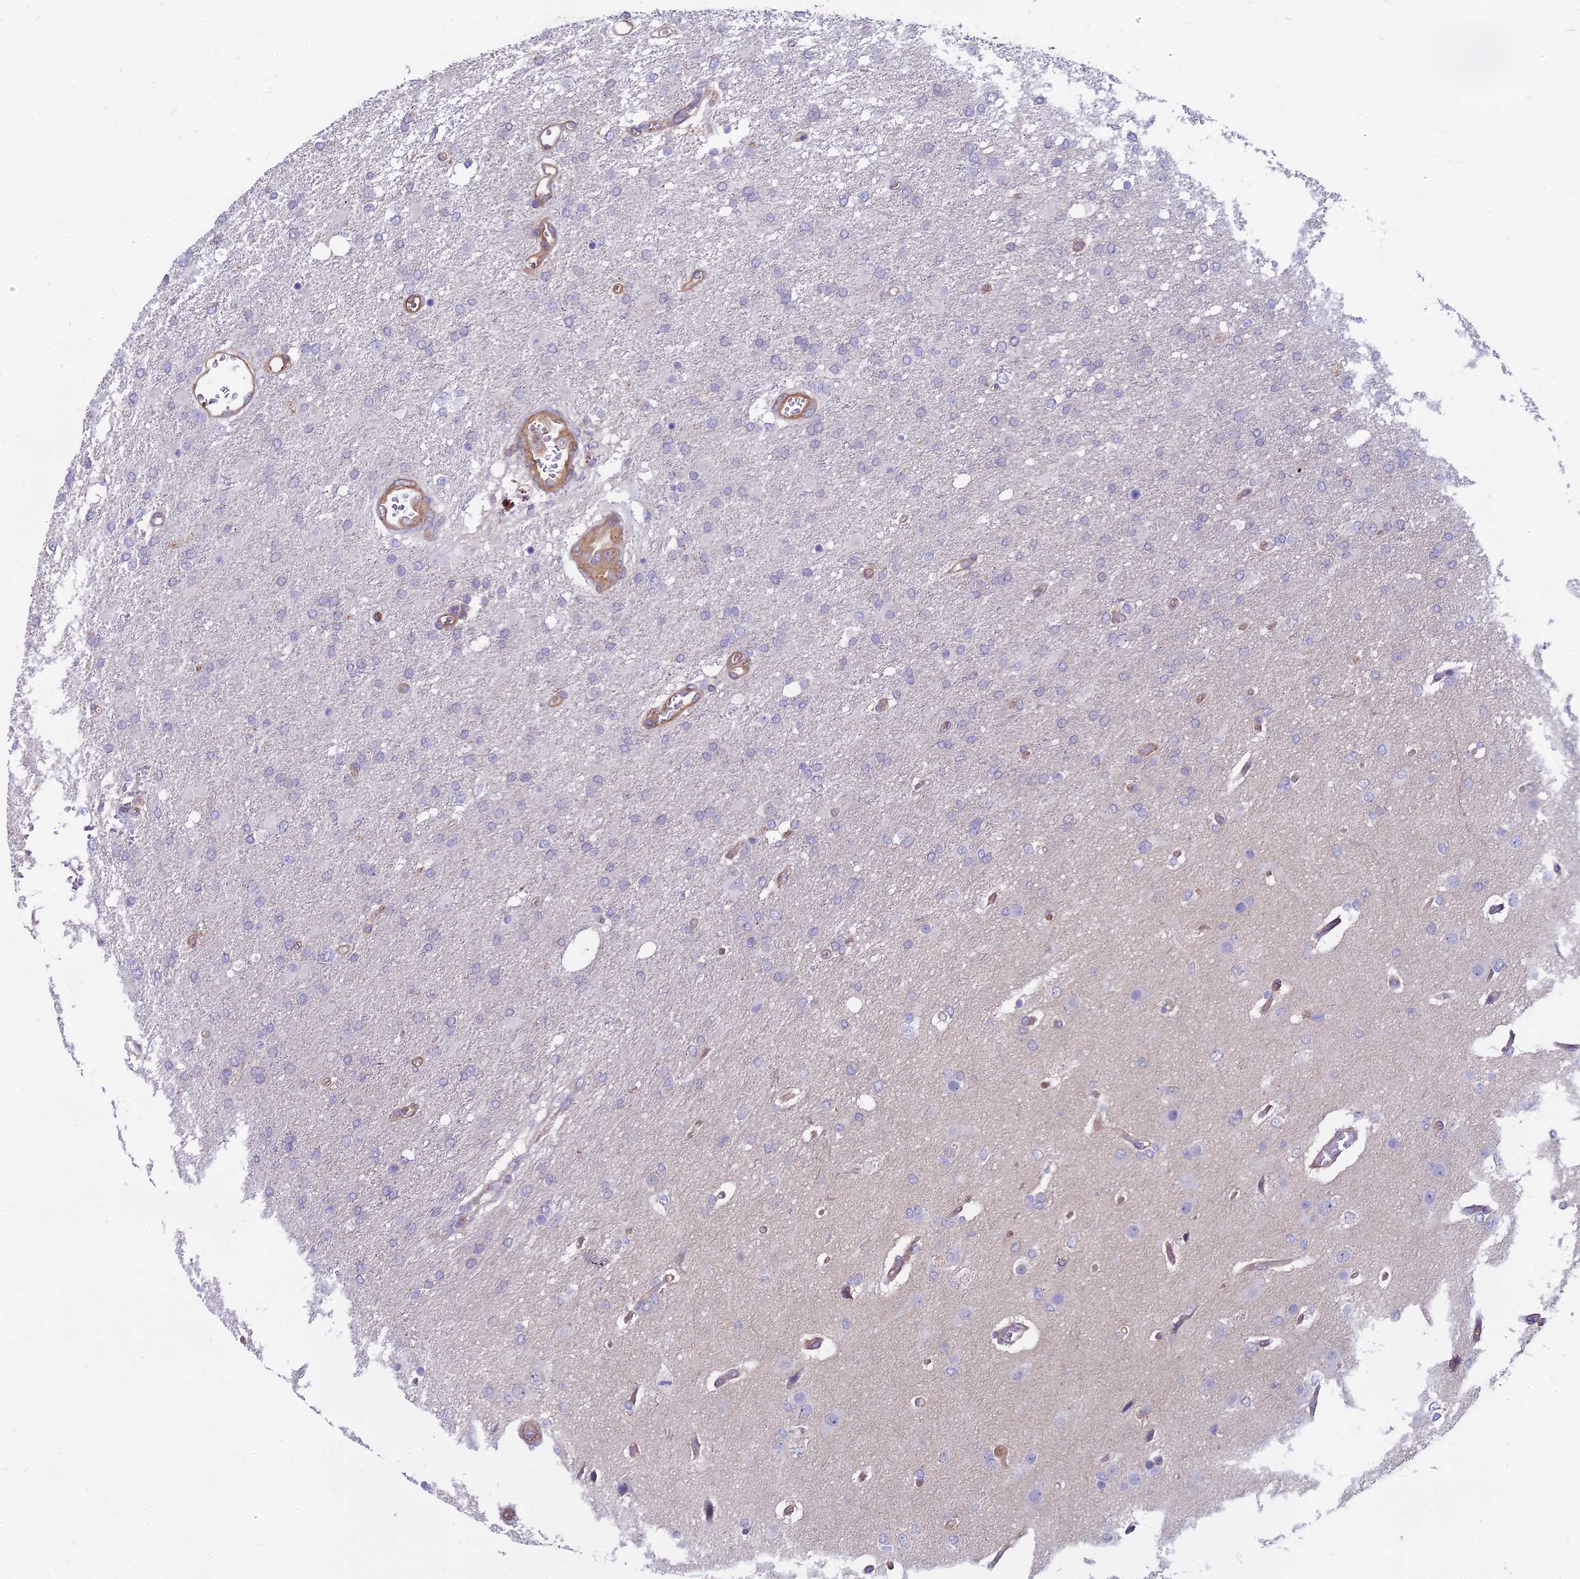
{"staining": {"intensity": "negative", "quantity": "none", "location": "none"}, "tissue": "glioma", "cell_type": "Tumor cells", "image_type": "cancer", "snomed": [{"axis": "morphology", "description": "Glioma, malignant, High grade"}, {"axis": "topography", "description": "Brain"}], "caption": "Immunohistochemical staining of malignant glioma (high-grade) exhibits no significant positivity in tumor cells. (DAB (3,3'-diaminobenzidine) immunohistochemistry (IHC), high magnification).", "gene": "HLA-DOA", "patient": {"sex": "female", "age": 74}}